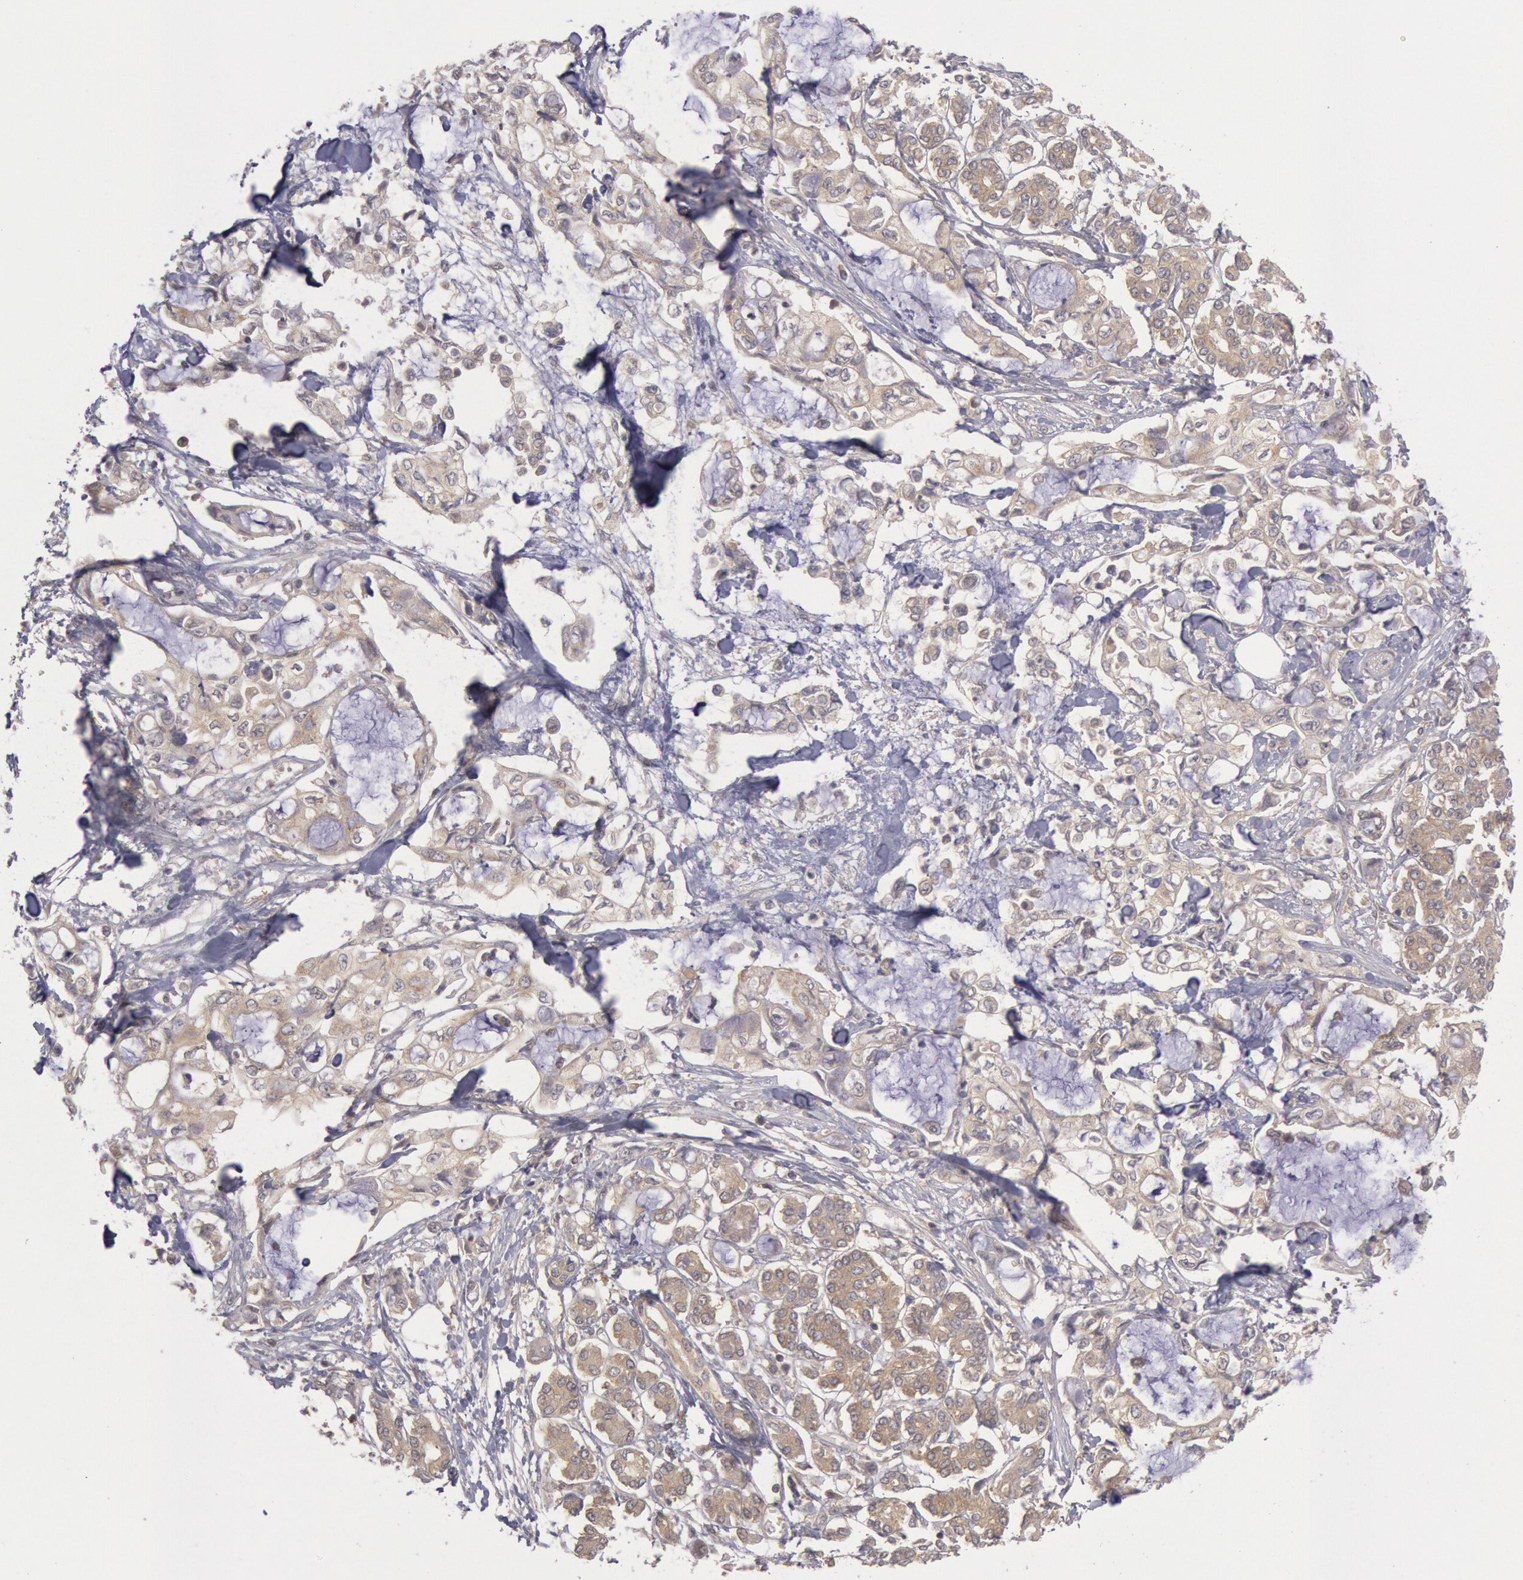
{"staining": {"intensity": "weak", "quantity": "25%-75%", "location": "cytoplasmic/membranous"}, "tissue": "pancreatic cancer", "cell_type": "Tumor cells", "image_type": "cancer", "snomed": [{"axis": "morphology", "description": "Adenocarcinoma, NOS"}, {"axis": "topography", "description": "Pancreas"}], "caption": "An image of pancreatic cancer stained for a protein reveals weak cytoplasmic/membranous brown staining in tumor cells.", "gene": "BRAF", "patient": {"sex": "female", "age": 70}}